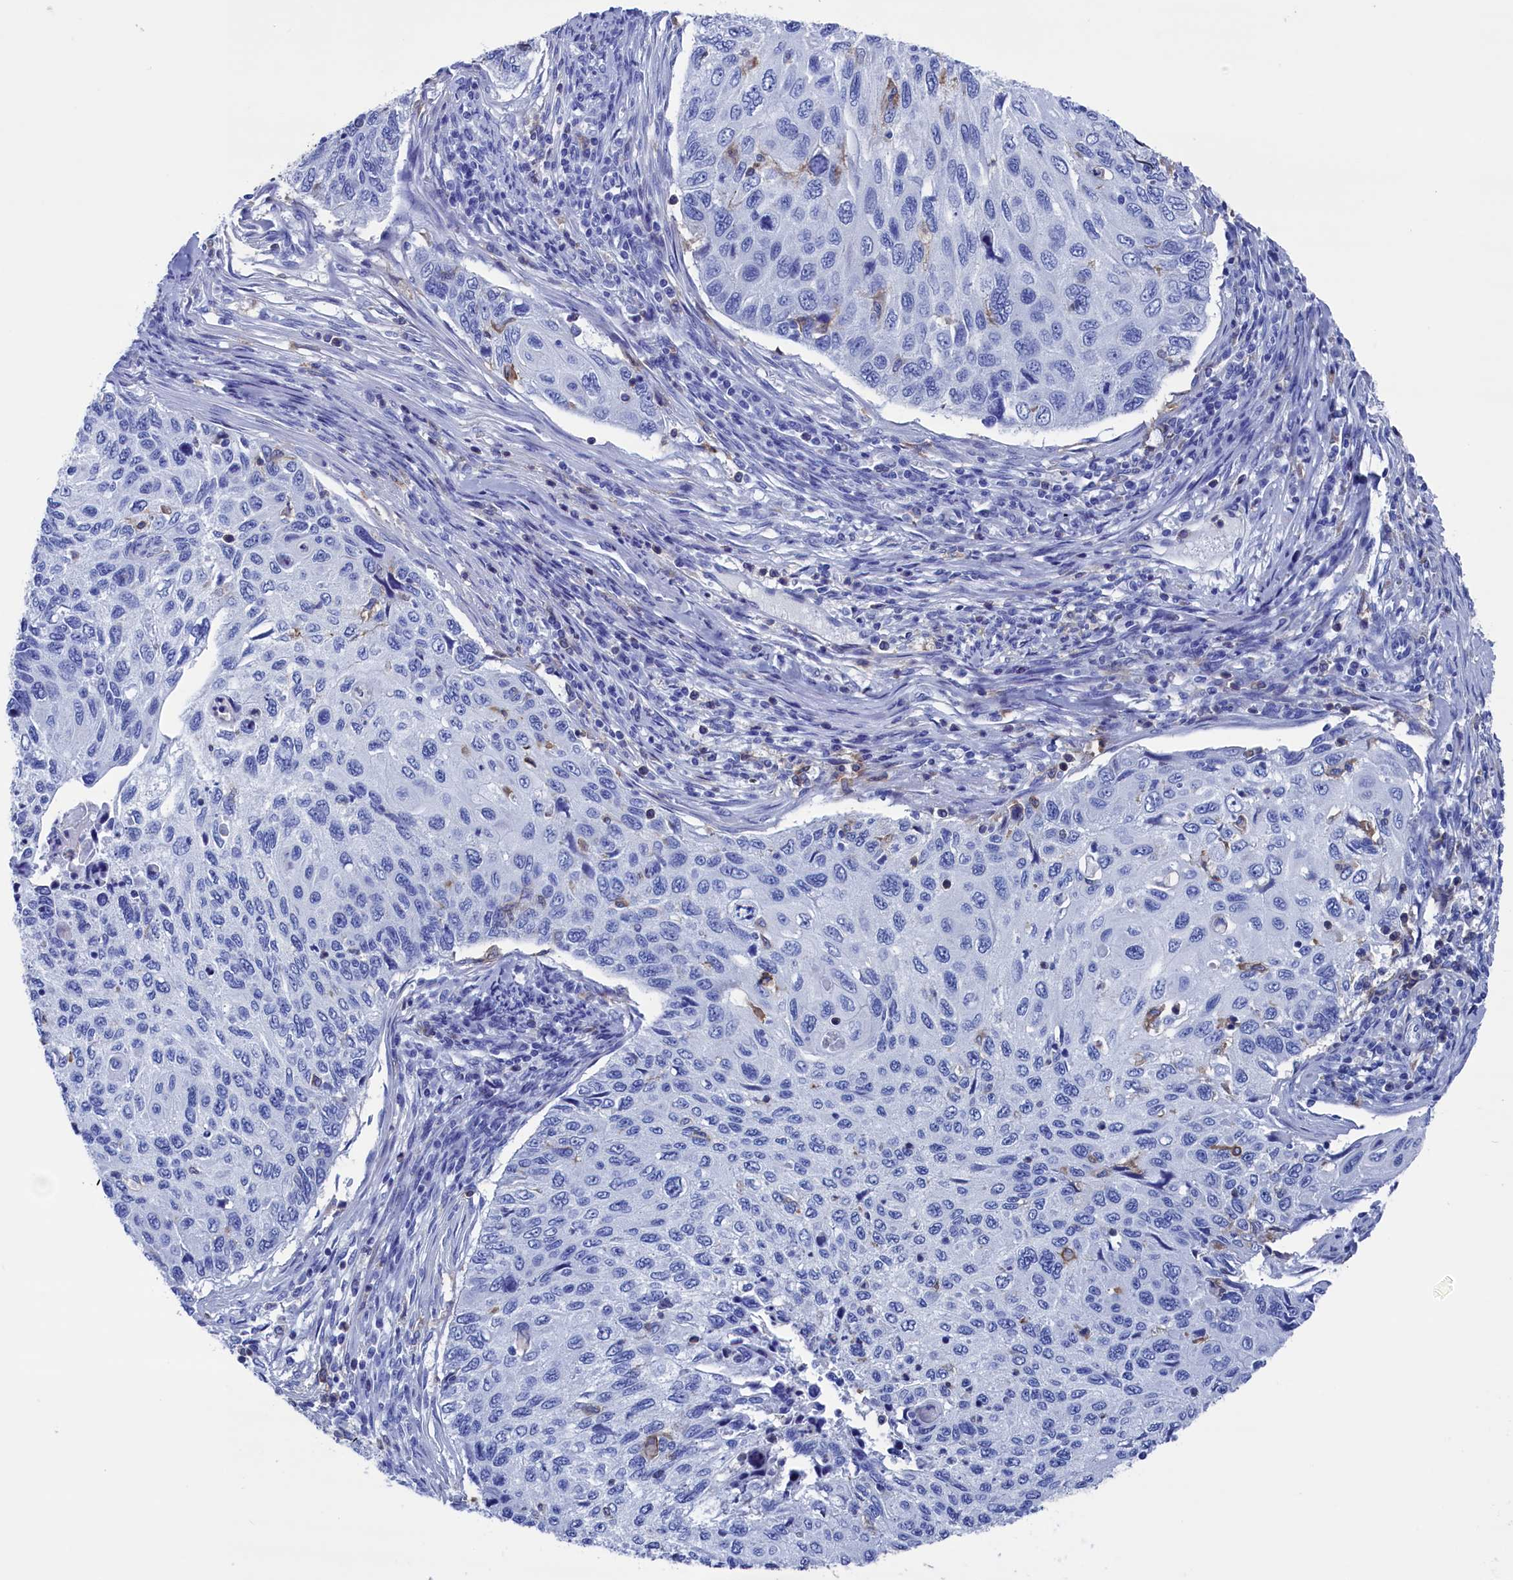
{"staining": {"intensity": "weak", "quantity": "<25%", "location": "cytoplasmic/membranous"}, "tissue": "cervical cancer", "cell_type": "Tumor cells", "image_type": "cancer", "snomed": [{"axis": "morphology", "description": "Squamous cell carcinoma, NOS"}, {"axis": "topography", "description": "Cervix"}], "caption": "Photomicrograph shows no significant protein expression in tumor cells of cervical cancer.", "gene": "TYROBP", "patient": {"sex": "female", "age": 70}}